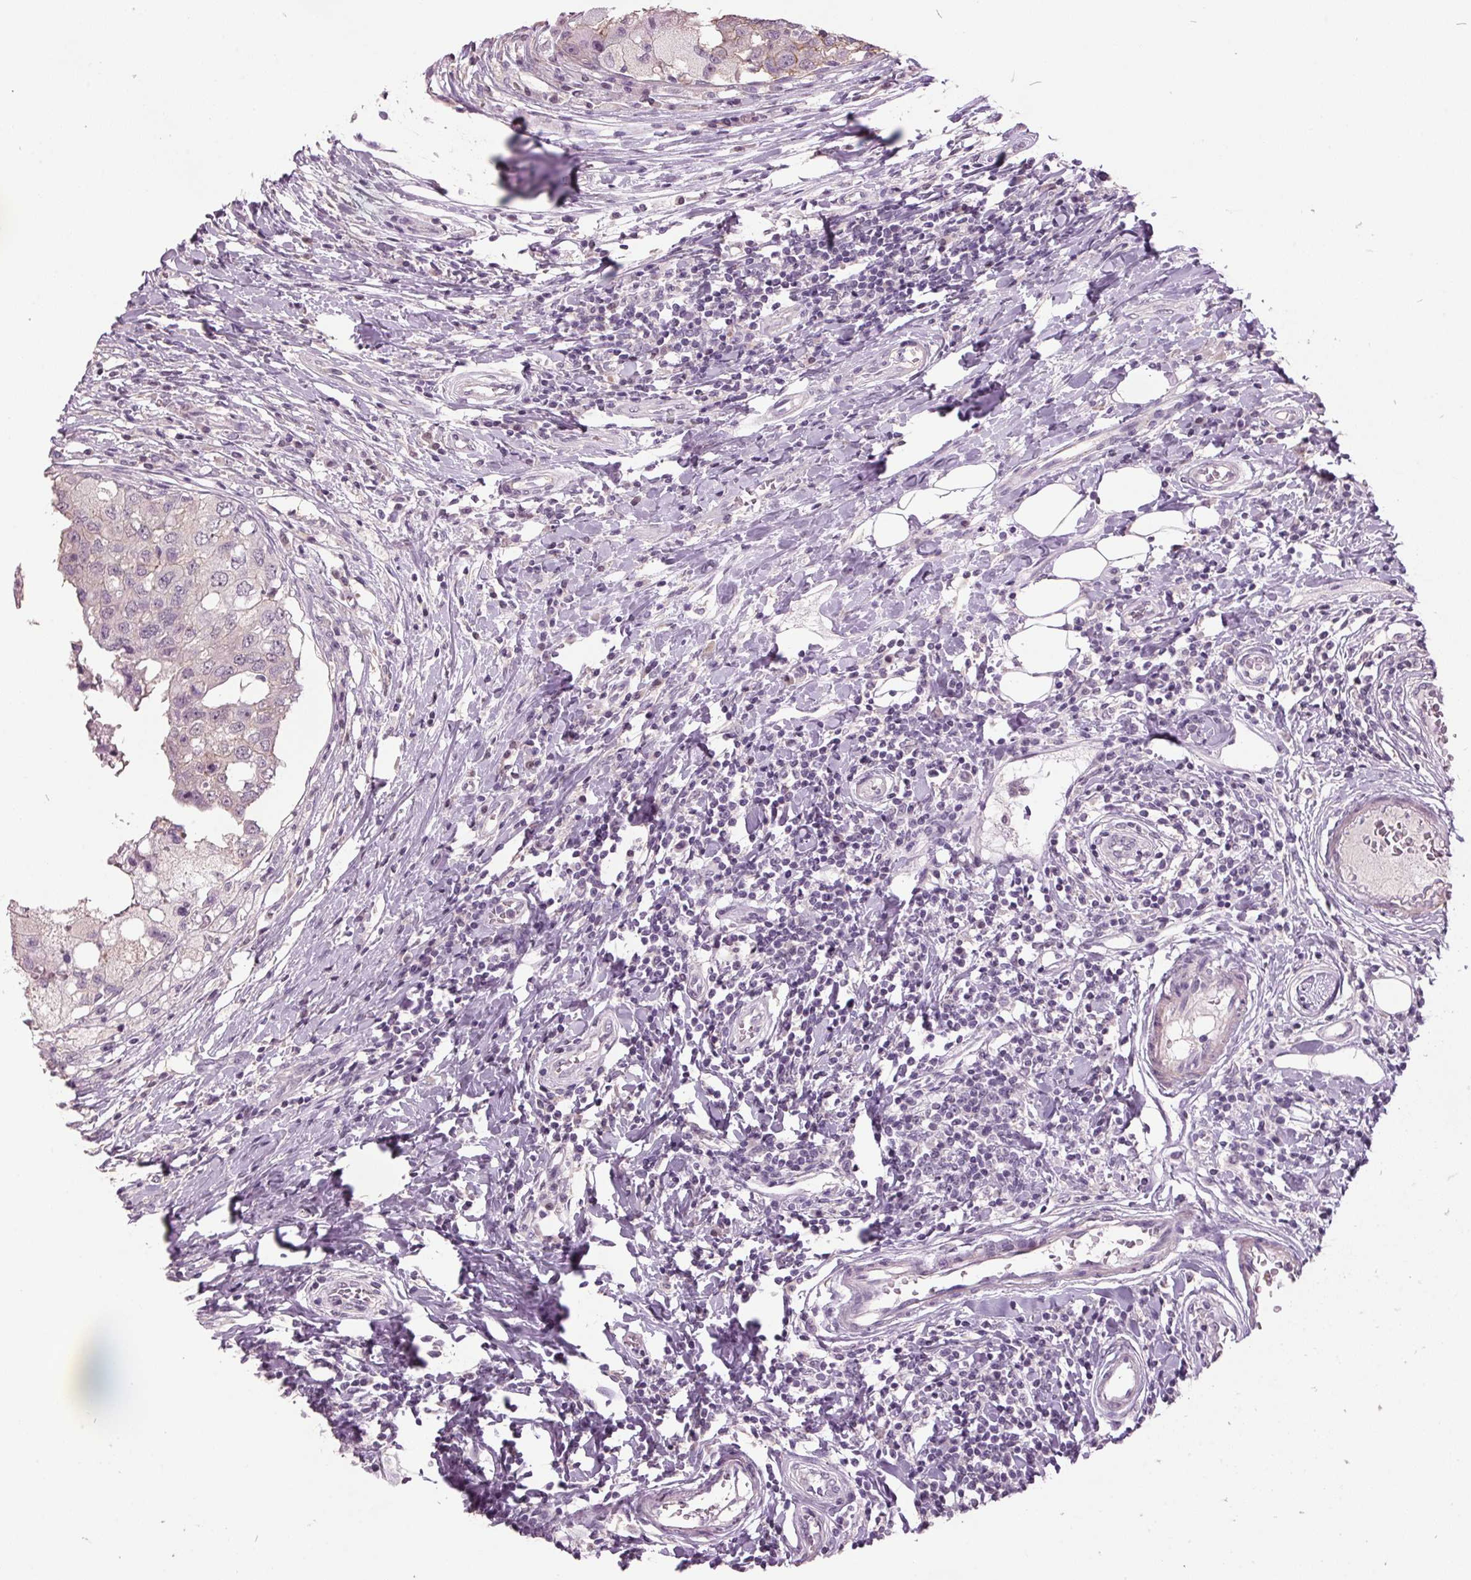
{"staining": {"intensity": "negative", "quantity": "none", "location": "none"}, "tissue": "breast cancer", "cell_type": "Tumor cells", "image_type": "cancer", "snomed": [{"axis": "morphology", "description": "Duct carcinoma"}, {"axis": "topography", "description": "Breast"}], "caption": "High magnification brightfield microscopy of breast cancer (infiltrating ductal carcinoma) stained with DAB (brown) and counterstained with hematoxylin (blue): tumor cells show no significant expression.", "gene": "C2orf16", "patient": {"sex": "female", "age": 27}}